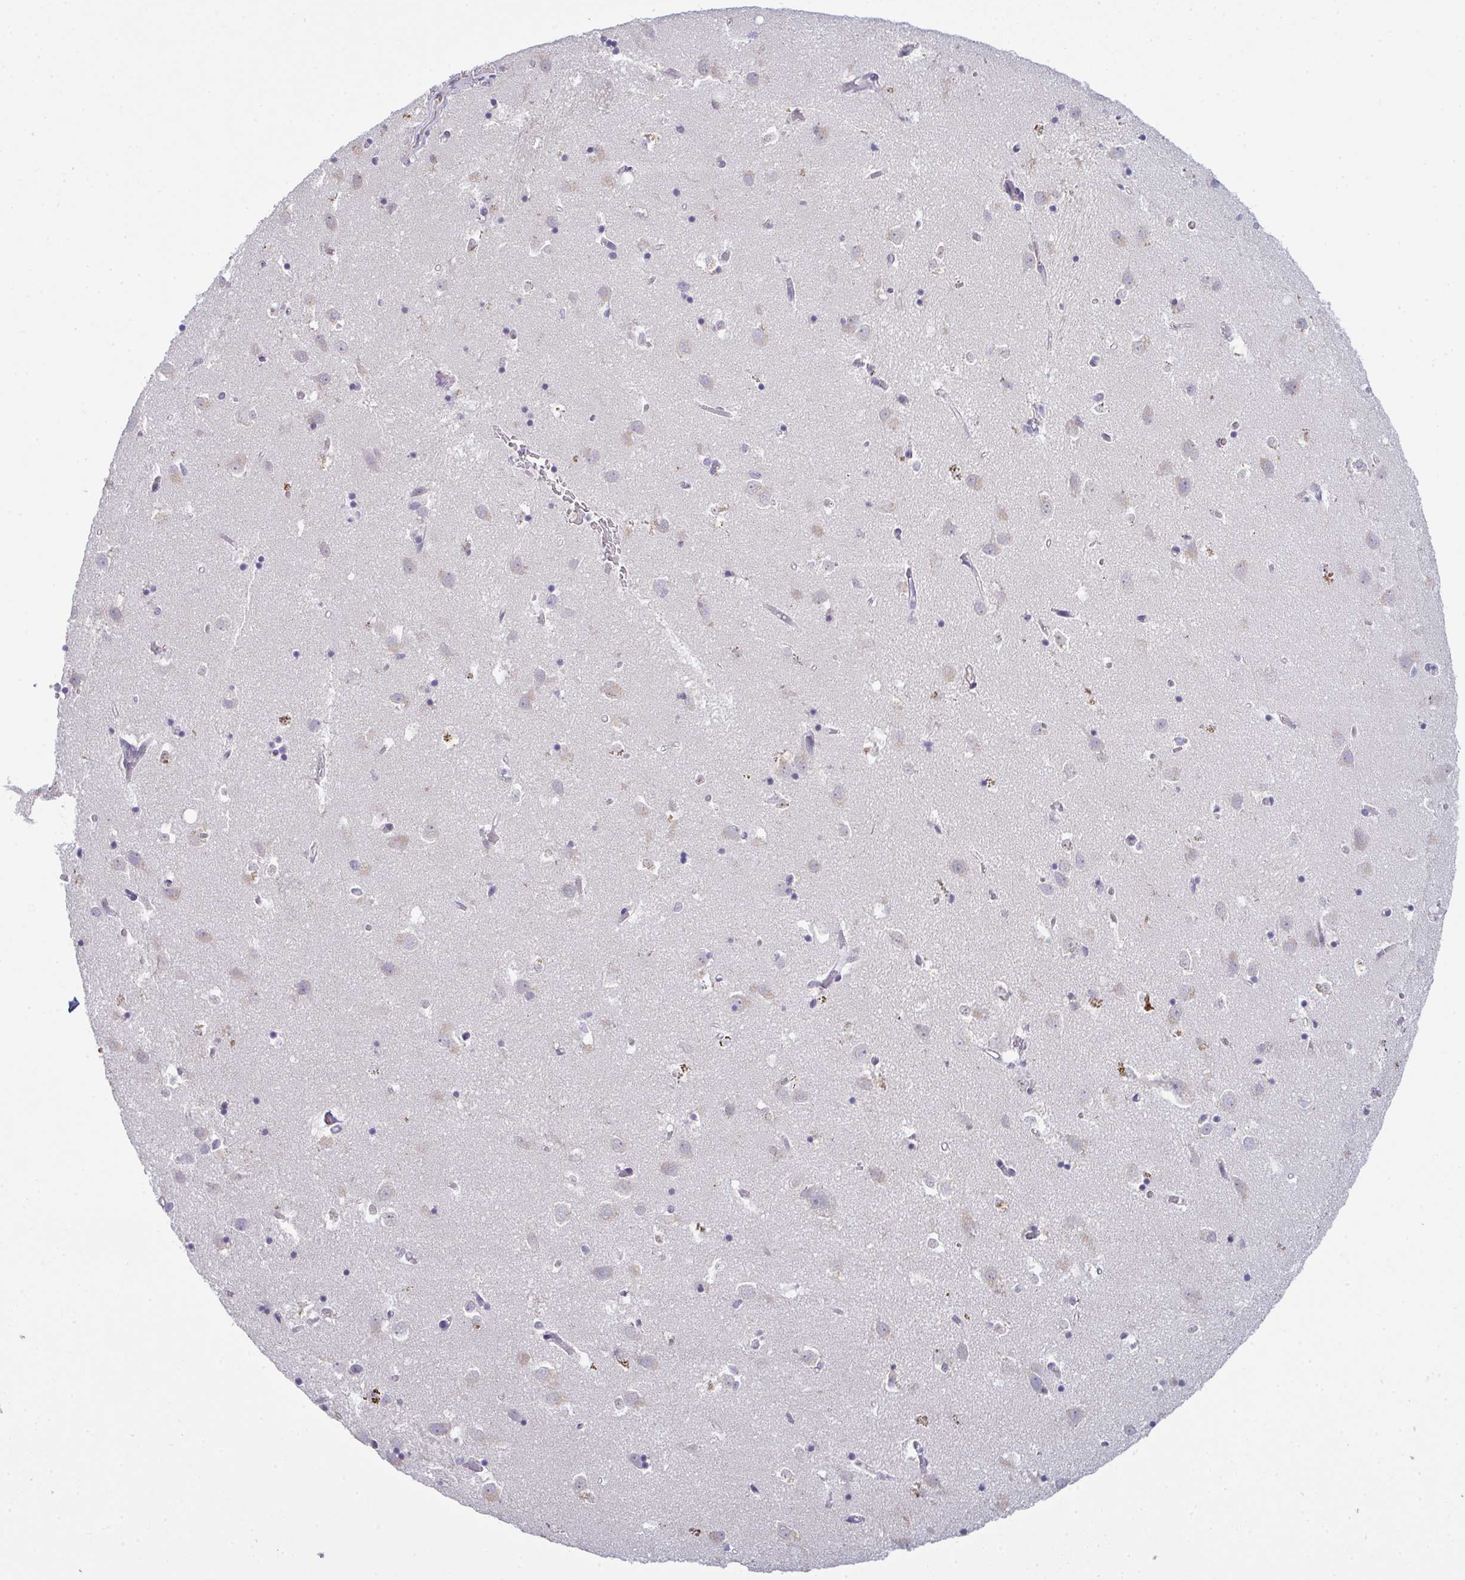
{"staining": {"intensity": "negative", "quantity": "none", "location": "none"}, "tissue": "caudate", "cell_type": "Glial cells", "image_type": "normal", "snomed": [{"axis": "morphology", "description": "Normal tissue, NOS"}, {"axis": "topography", "description": "Lateral ventricle wall"}], "caption": "Glial cells are negative for protein expression in normal human caudate. Brightfield microscopy of immunohistochemistry stained with DAB (3,3'-diaminobenzidine) (brown) and hematoxylin (blue), captured at high magnification.", "gene": "ADAM21", "patient": {"sex": "male", "age": 70}}